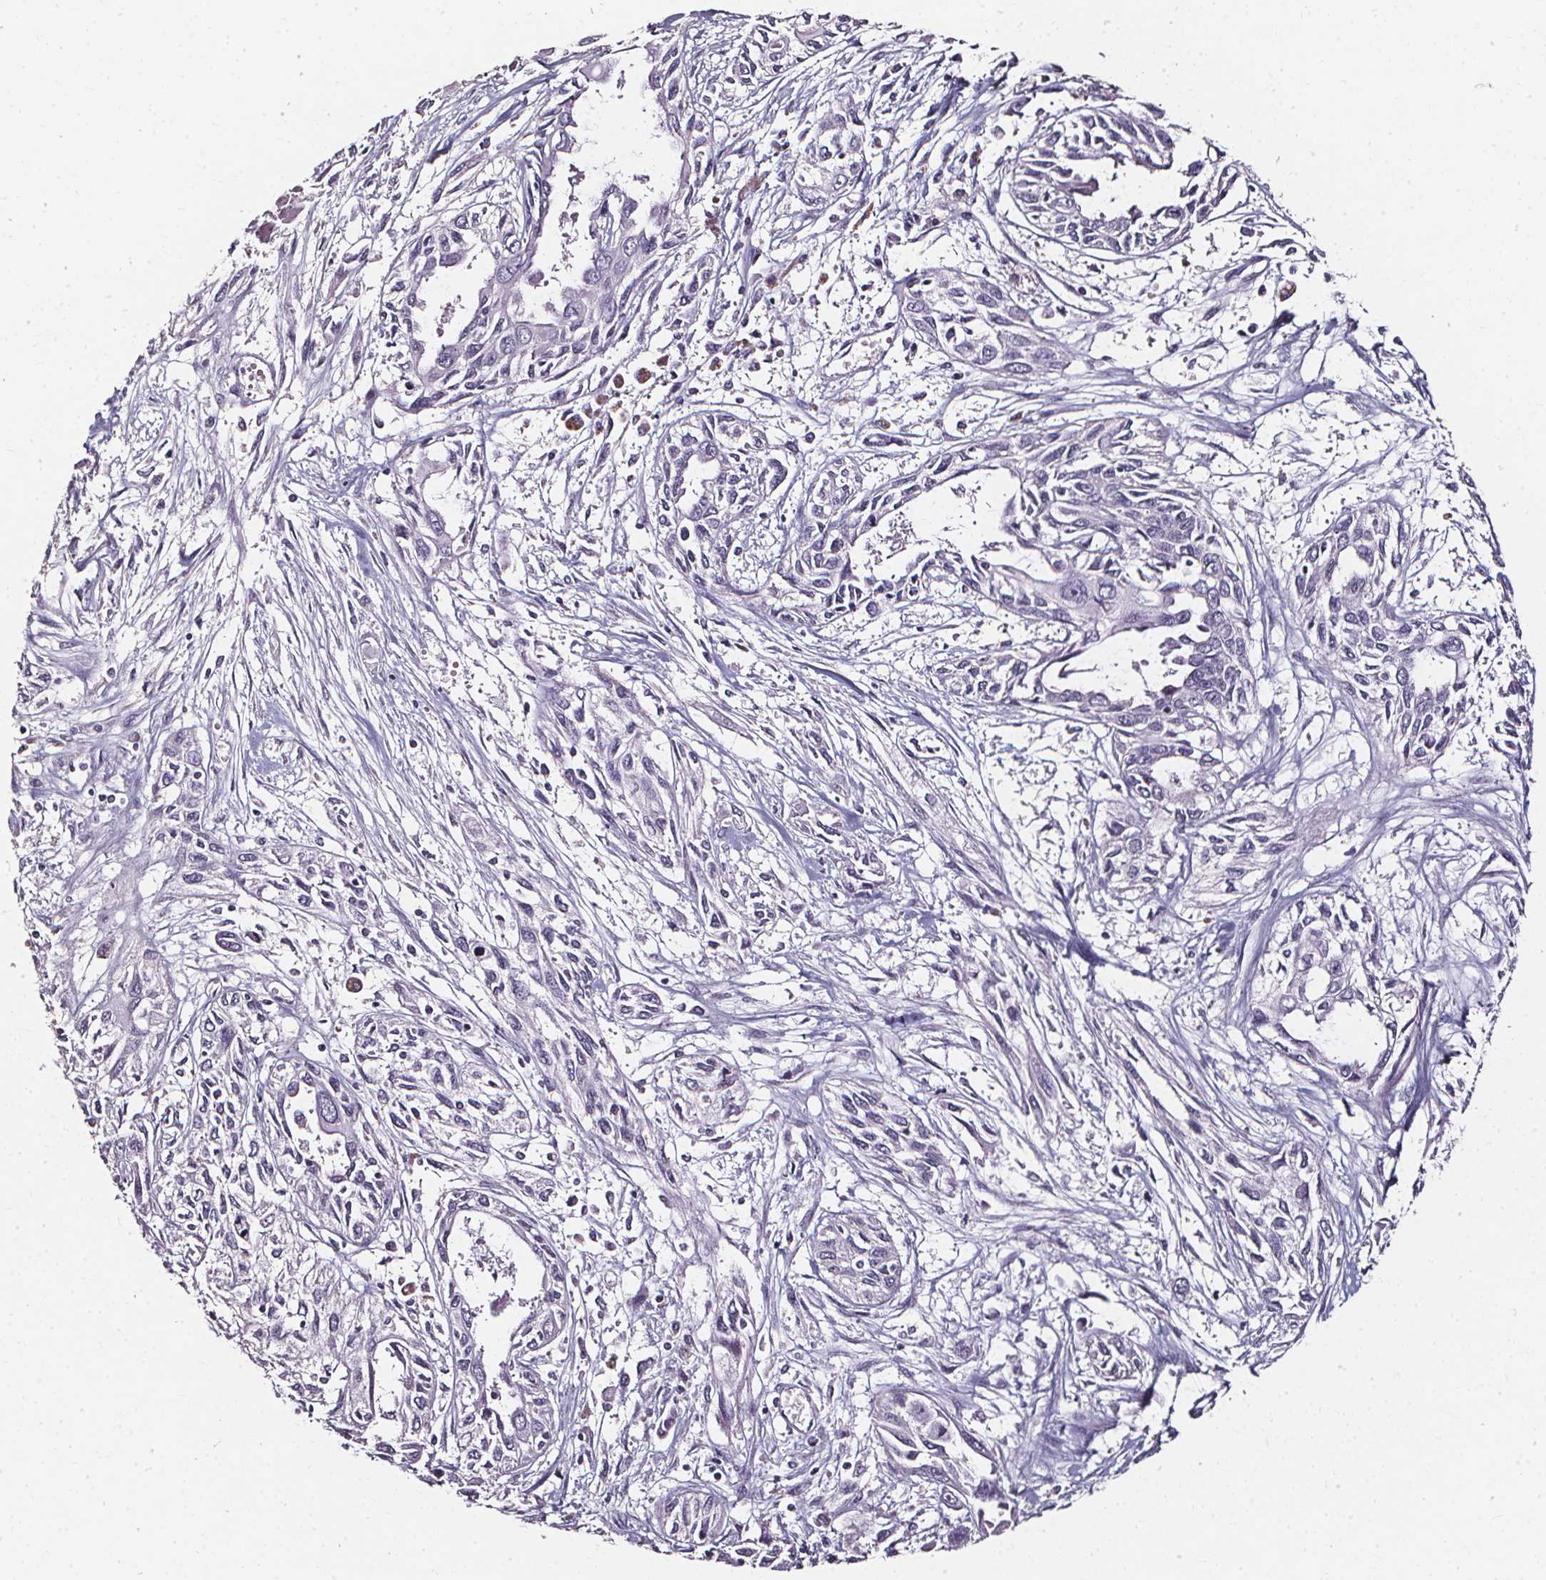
{"staining": {"intensity": "negative", "quantity": "none", "location": "none"}, "tissue": "pancreatic cancer", "cell_type": "Tumor cells", "image_type": "cancer", "snomed": [{"axis": "morphology", "description": "Adenocarcinoma, NOS"}, {"axis": "topography", "description": "Pancreas"}], "caption": "An immunohistochemistry (IHC) photomicrograph of pancreatic cancer is shown. There is no staining in tumor cells of pancreatic cancer.", "gene": "DEFA5", "patient": {"sex": "female", "age": 55}}